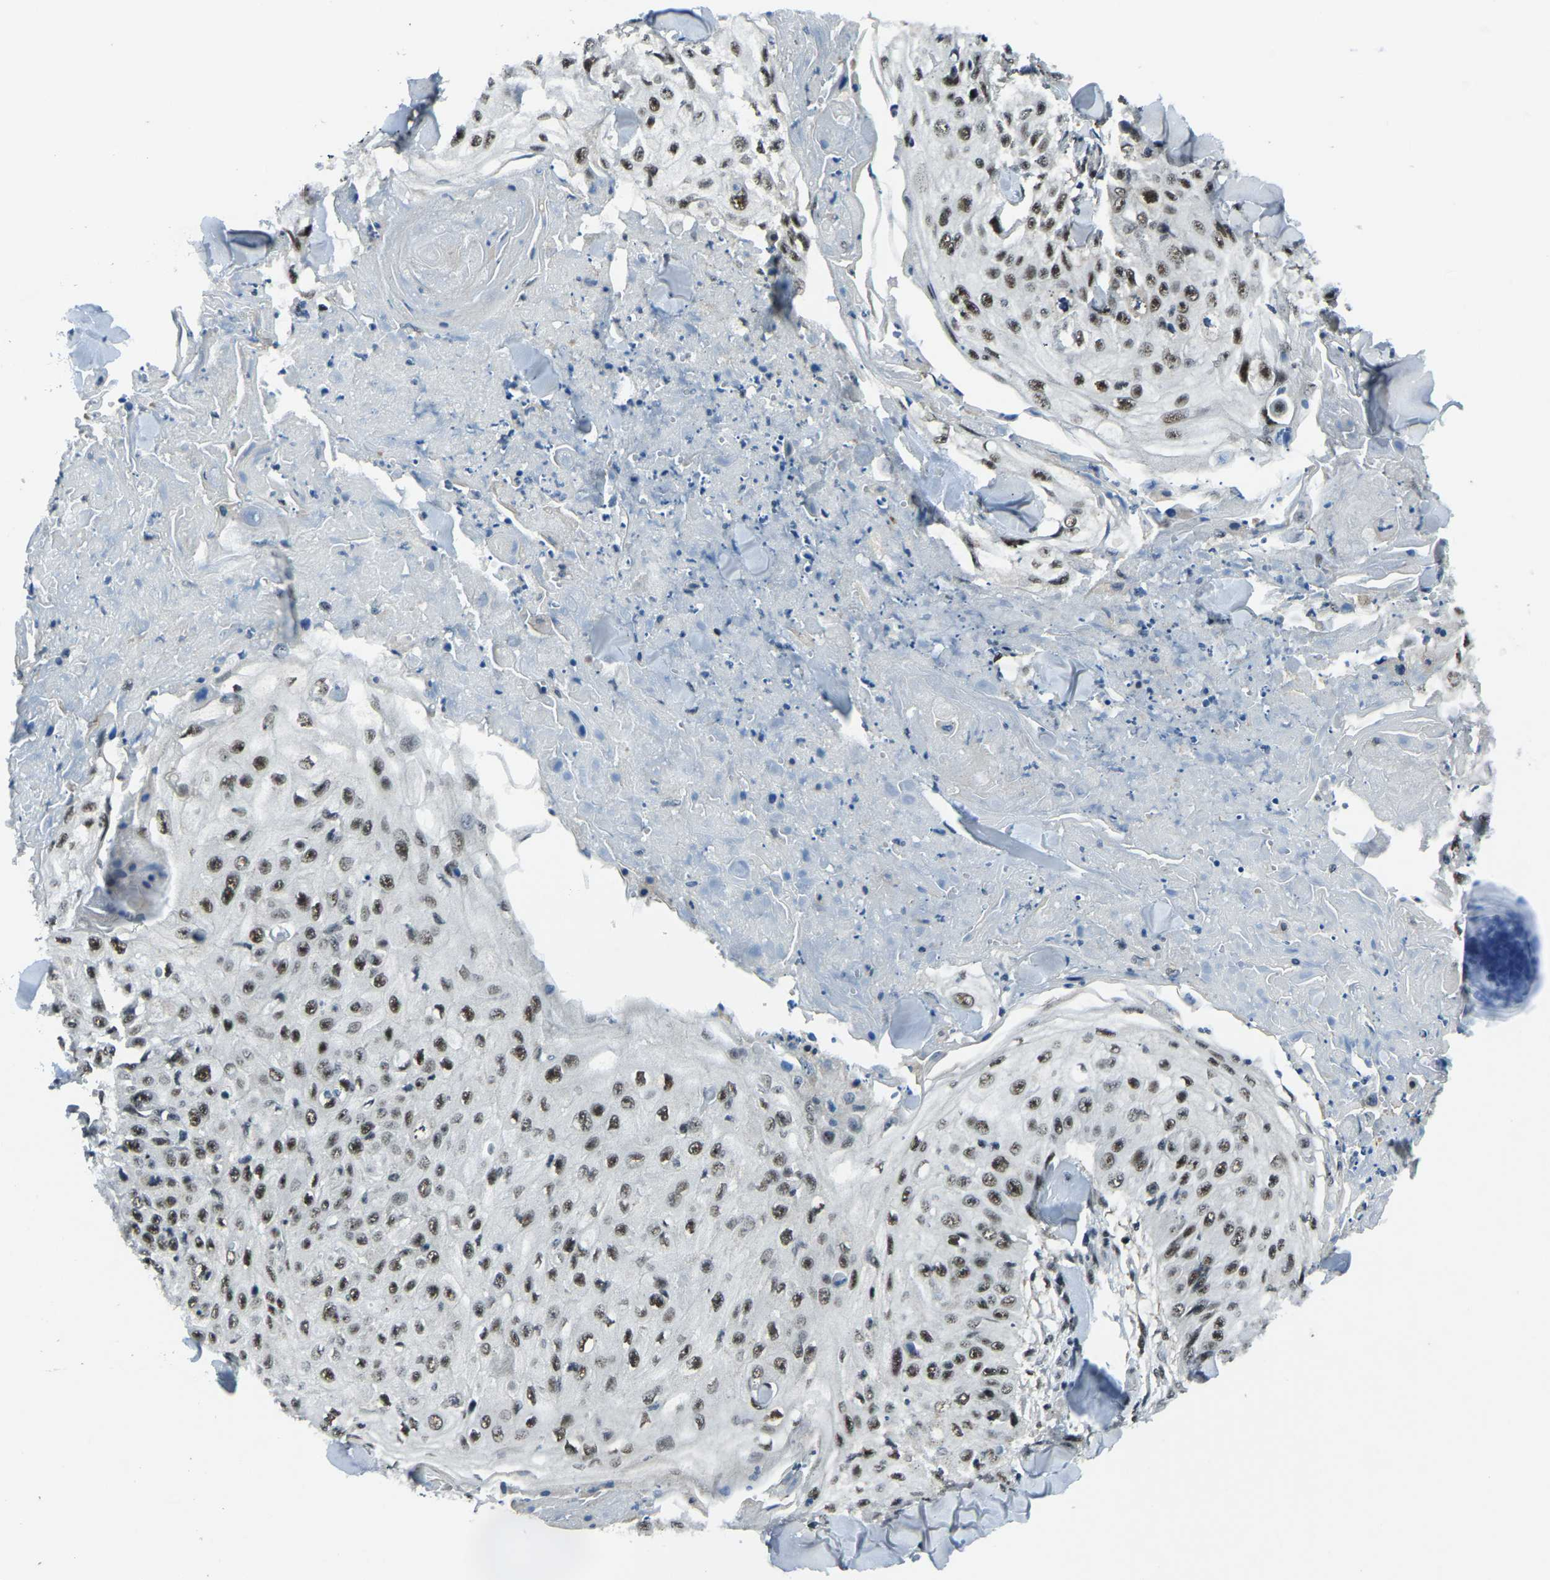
{"staining": {"intensity": "strong", "quantity": ">75%", "location": "nuclear"}, "tissue": "skin cancer", "cell_type": "Tumor cells", "image_type": "cancer", "snomed": [{"axis": "morphology", "description": "Squamous cell carcinoma, NOS"}, {"axis": "topography", "description": "Skin"}], "caption": "Tumor cells exhibit strong nuclear expression in approximately >75% of cells in squamous cell carcinoma (skin).", "gene": "PRCC", "patient": {"sex": "male", "age": 86}}